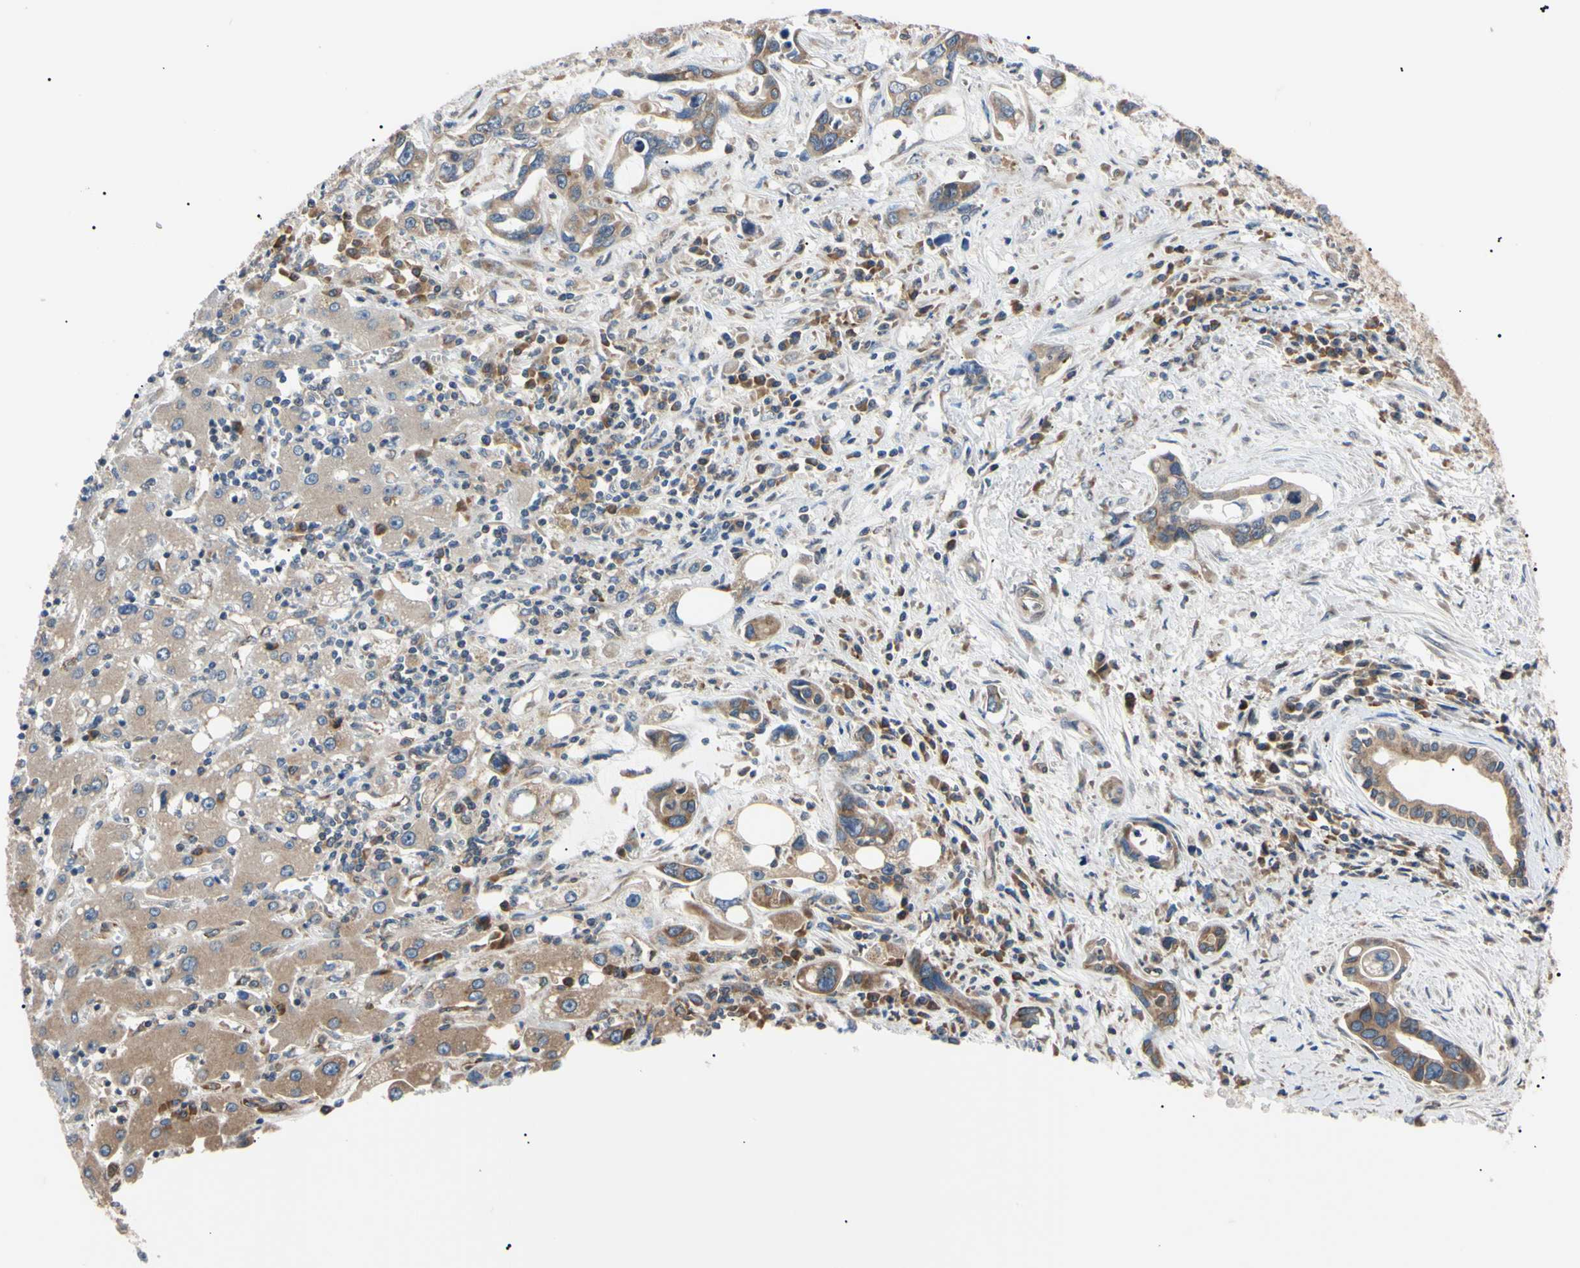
{"staining": {"intensity": "moderate", "quantity": ">75%", "location": "cytoplasmic/membranous"}, "tissue": "liver cancer", "cell_type": "Tumor cells", "image_type": "cancer", "snomed": [{"axis": "morphology", "description": "Cholangiocarcinoma"}, {"axis": "topography", "description": "Liver"}], "caption": "Brown immunohistochemical staining in cholangiocarcinoma (liver) displays moderate cytoplasmic/membranous staining in approximately >75% of tumor cells.", "gene": "VAPA", "patient": {"sex": "female", "age": 65}}